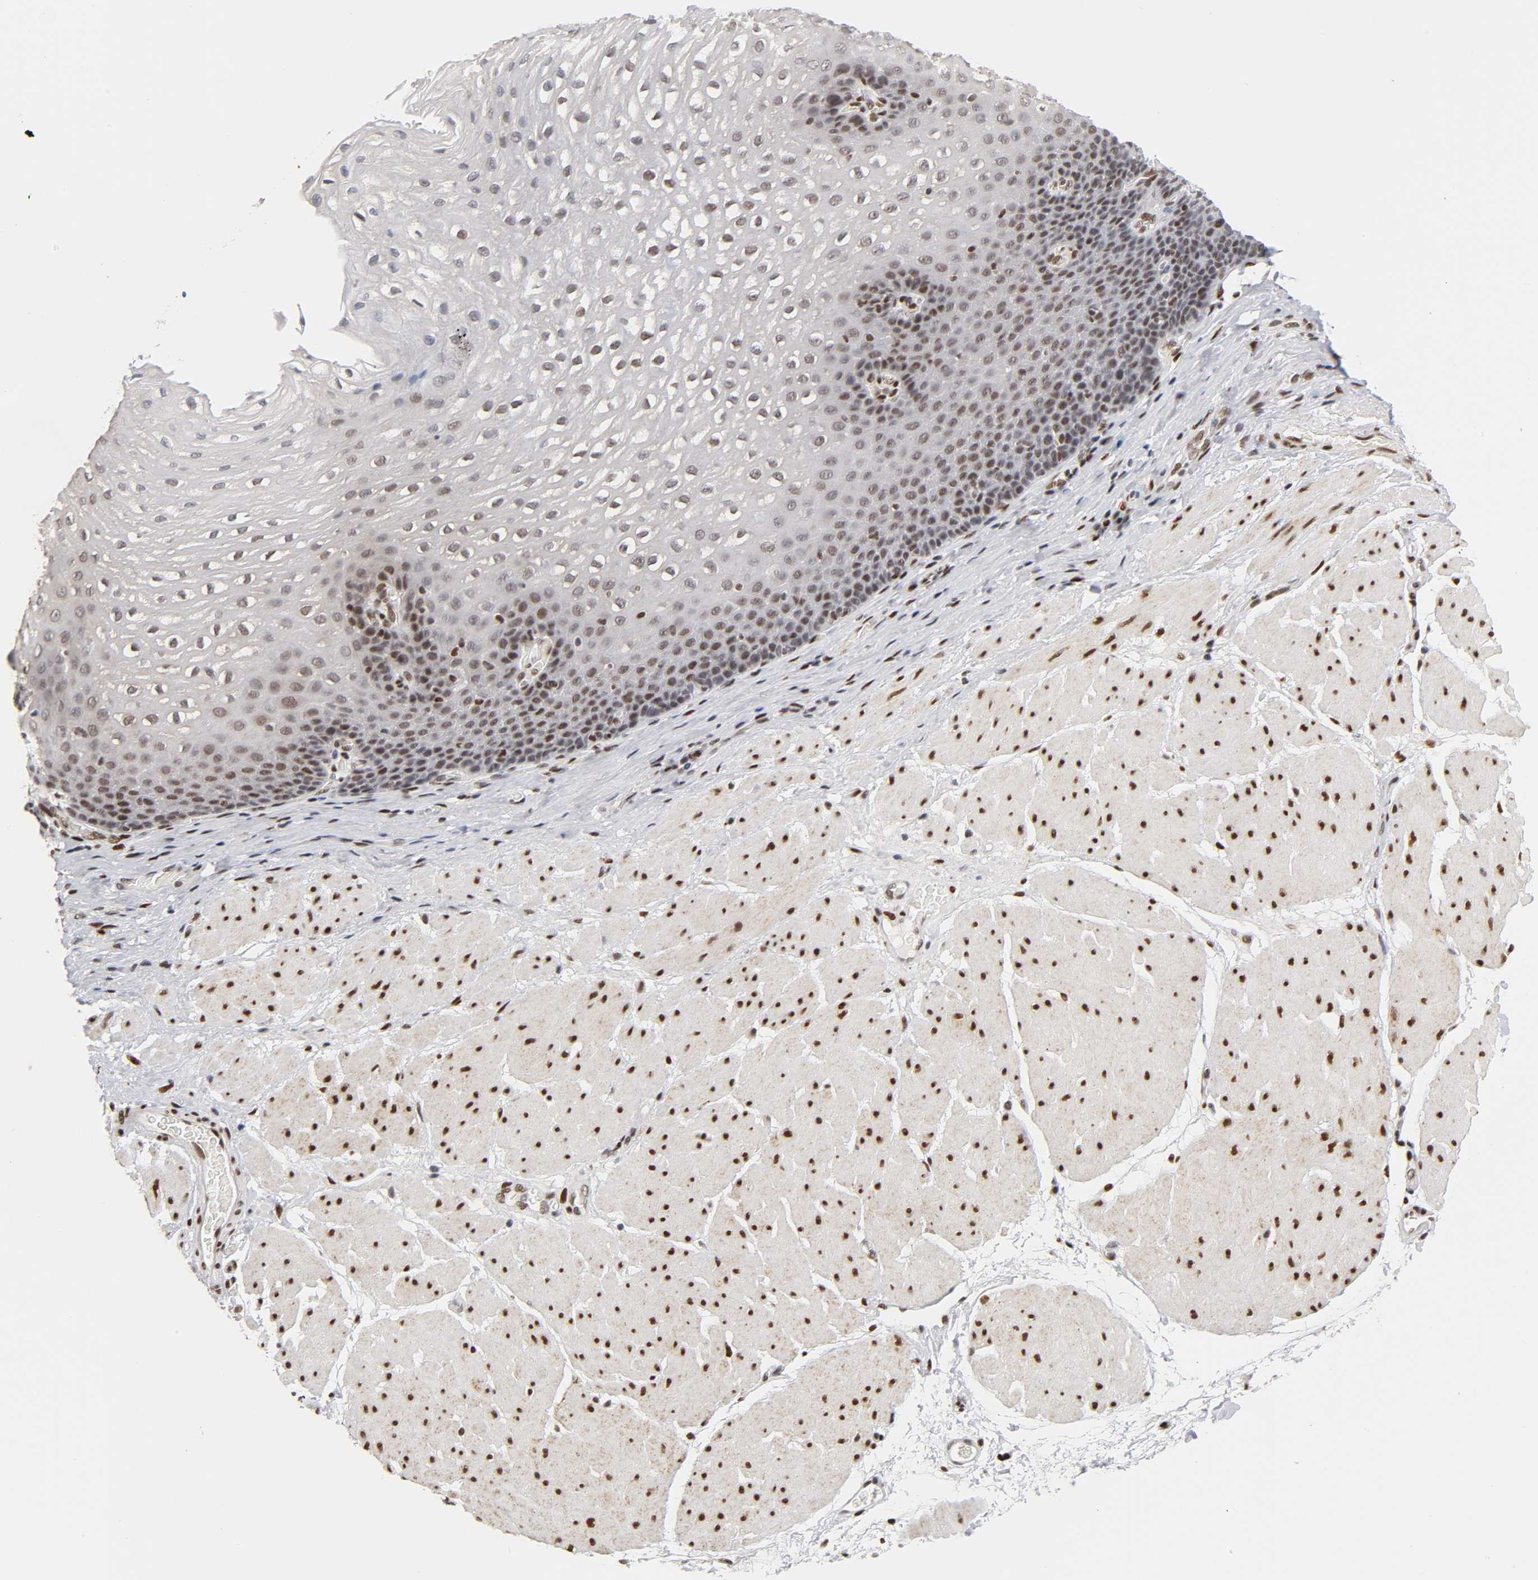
{"staining": {"intensity": "moderate", "quantity": "25%-75%", "location": "nuclear"}, "tissue": "esophagus", "cell_type": "Squamous epithelial cells", "image_type": "normal", "snomed": [{"axis": "morphology", "description": "Normal tissue, NOS"}, {"axis": "topography", "description": "Esophagus"}], "caption": "Unremarkable esophagus was stained to show a protein in brown. There is medium levels of moderate nuclear positivity in about 25%-75% of squamous epithelial cells.", "gene": "NR3C1", "patient": {"sex": "male", "age": 48}}